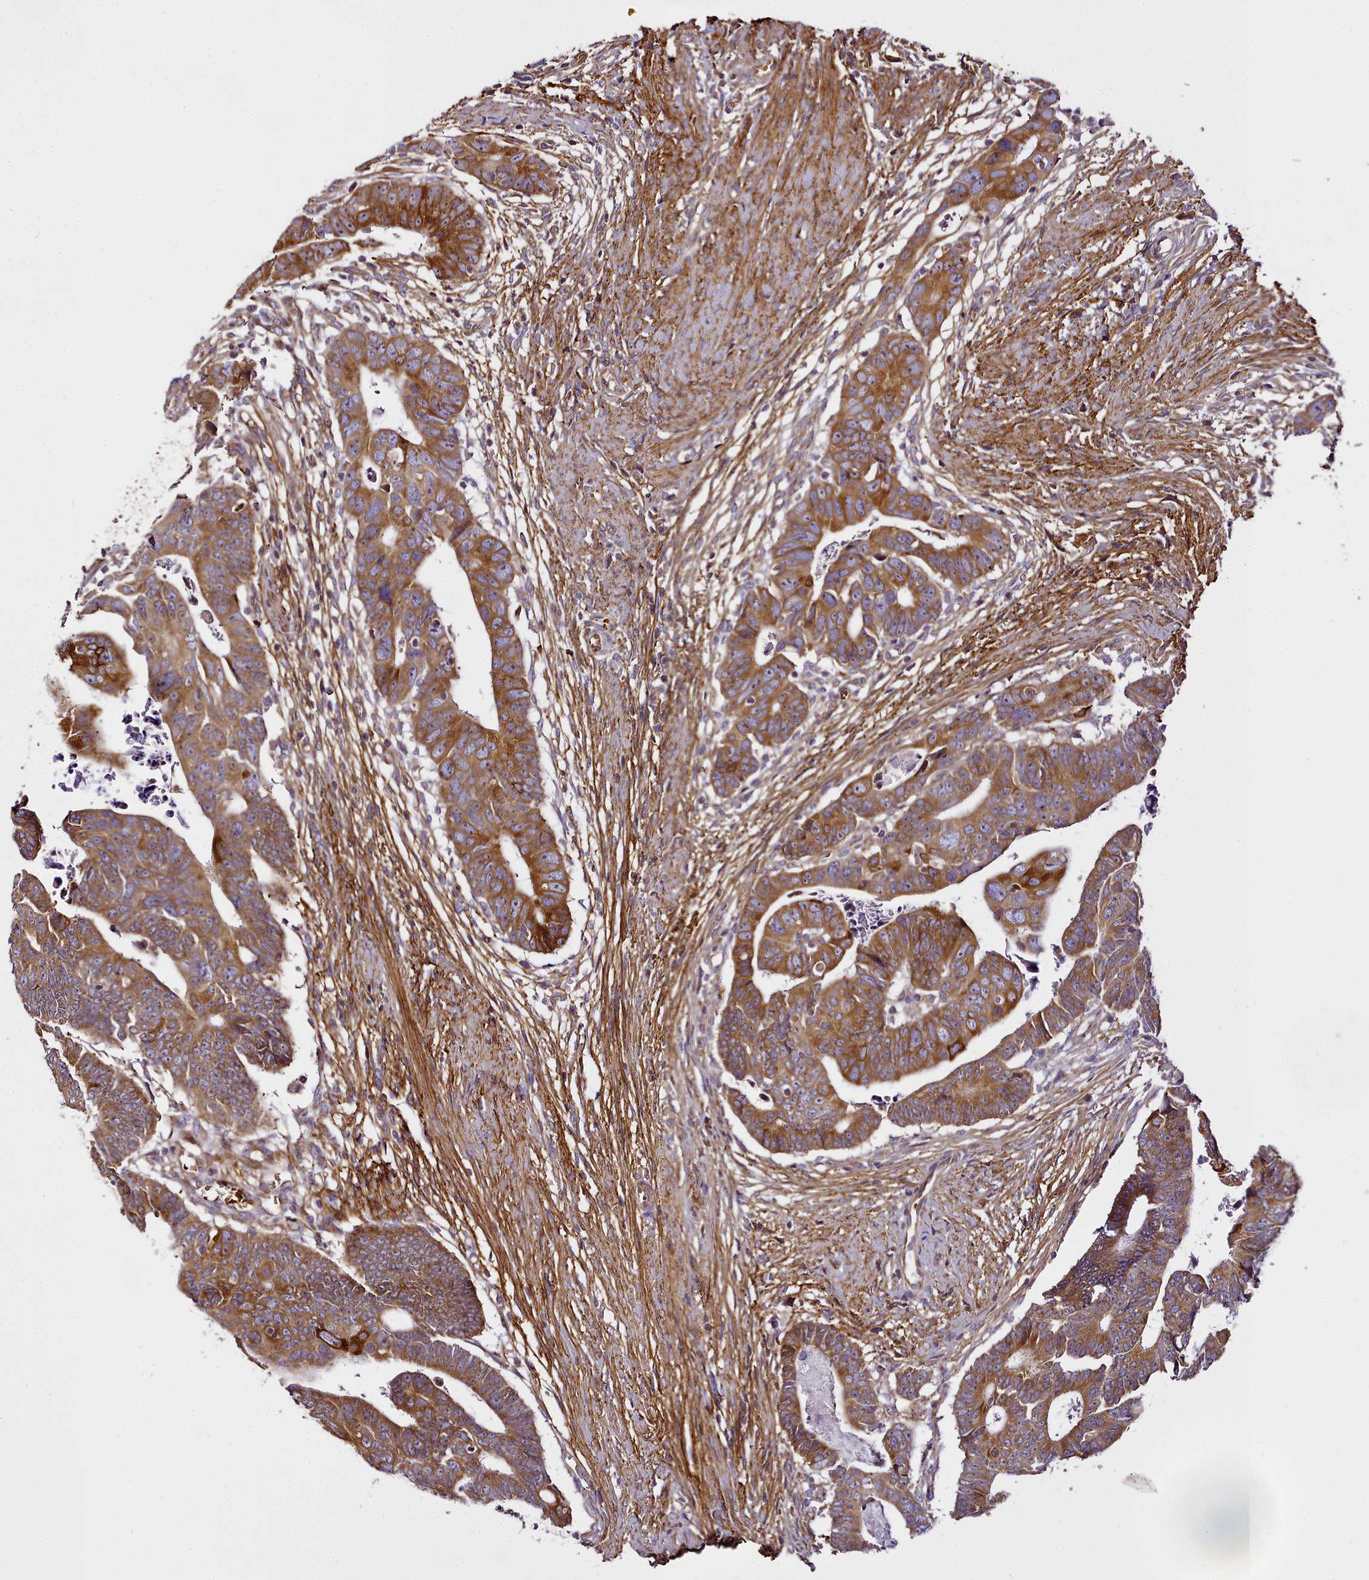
{"staining": {"intensity": "moderate", "quantity": ">75%", "location": "cytoplasmic/membranous"}, "tissue": "colorectal cancer", "cell_type": "Tumor cells", "image_type": "cancer", "snomed": [{"axis": "morphology", "description": "Adenocarcinoma, NOS"}, {"axis": "topography", "description": "Rectum"}], "caption": "There is medium levels of moderate cytoplasmic/membranous positivity in tumor cells of colorectal cancer (adenocarcinoma), as demonstrated by immunohistochemical staining (brown color).", "gene": "NBPF1", "patient": {"sex": "female", "age": 65}}